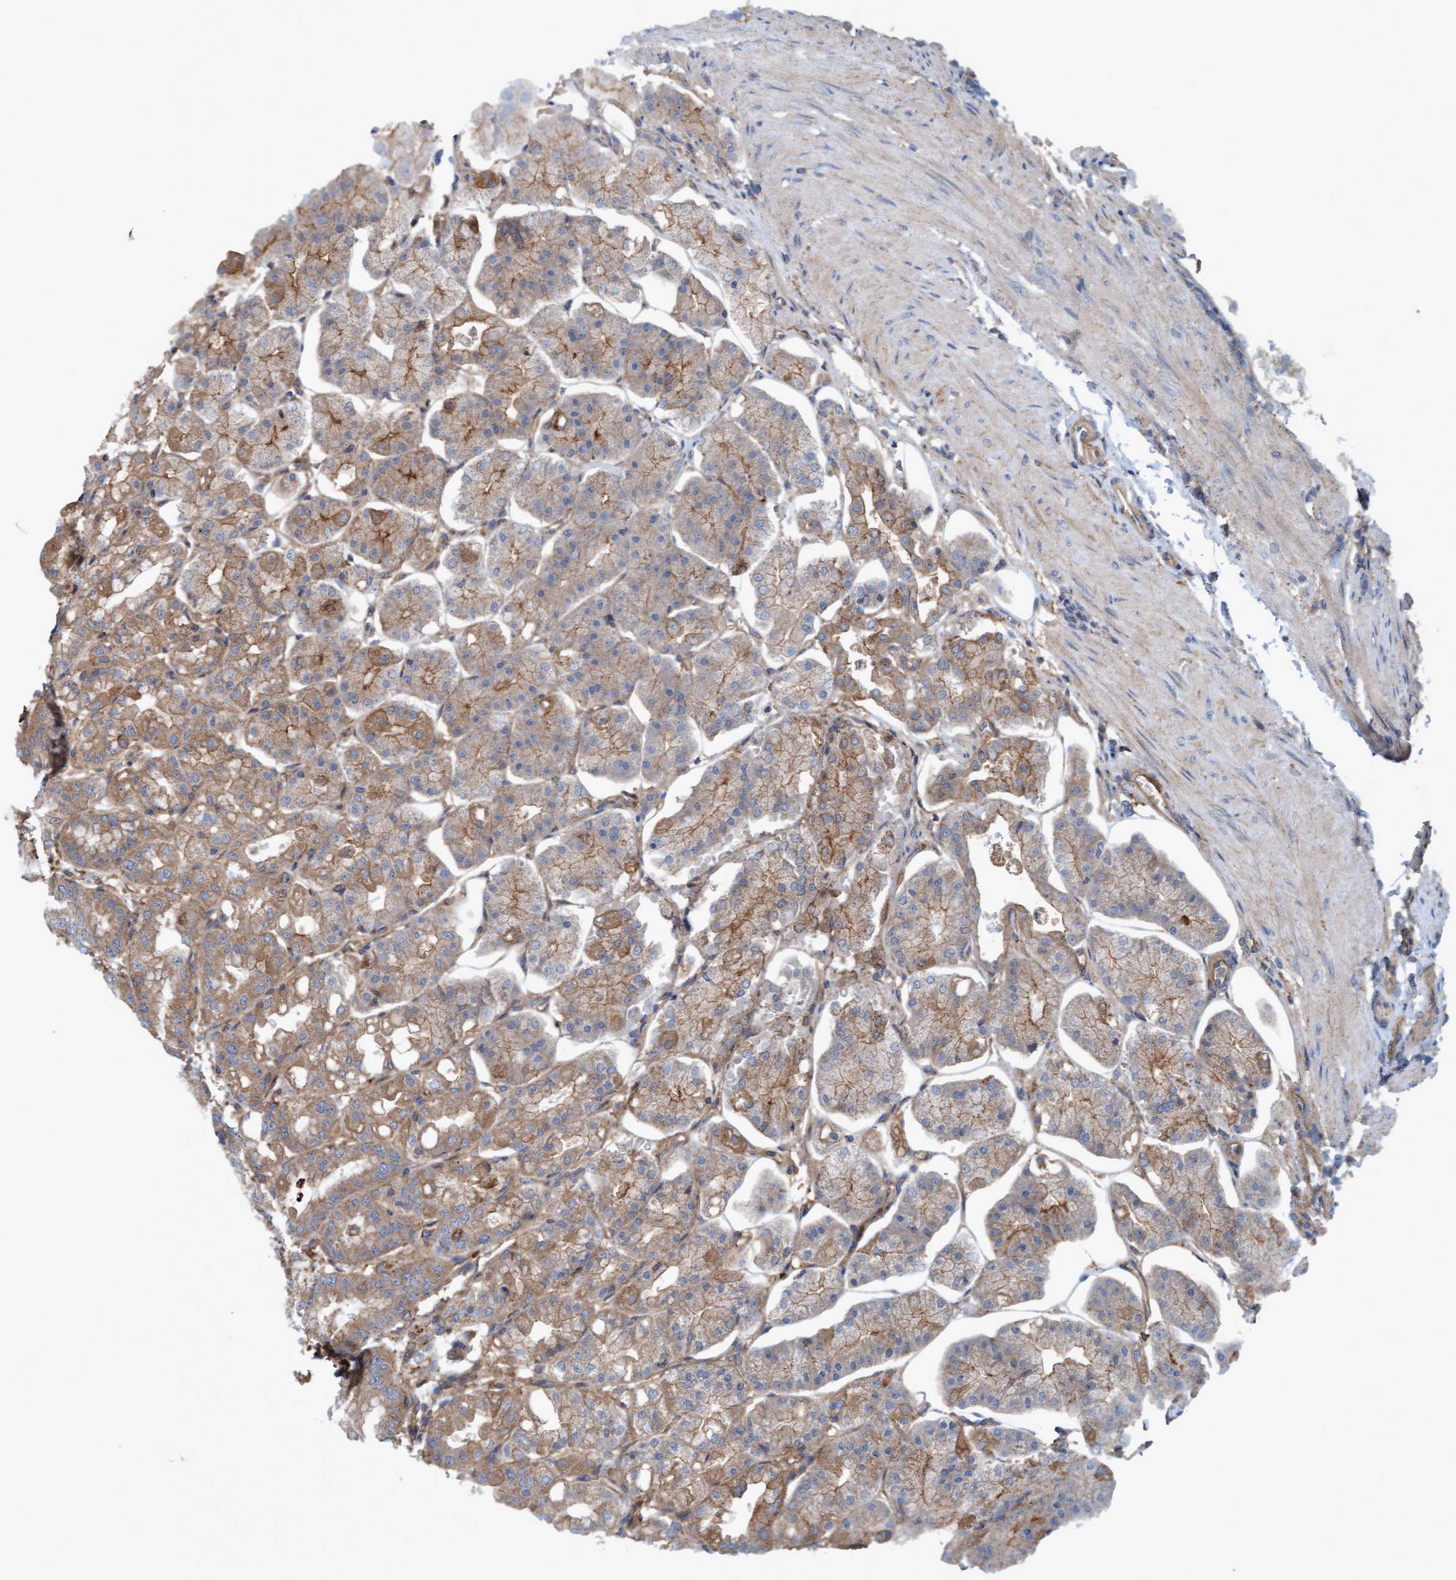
{"staining": {"intensity": "moderate", "quantity": ">75%", "location": "cytoplasmic/membranous"}, "tissue": "stomach", "cell_type": "Glandular cells", "image_type": "normal", "snomed": [{"axis": "morphology", "description": "Normal tissue, NOS"}, {"axis": "topography", "description": "Stomach, lower"}], "caption": "A brown stain shows moderate cytoplasmic/membranous positivity of a protein in glandular cells of benign human stomach. Using DAB (3,3'-diaminobenzidine) (brown) and hematoxylin (blue) stains, captured at high magnification using brightfield microscopy.", "gene": "ERAL1", "patient": {"sex": "male", "age": 71}}